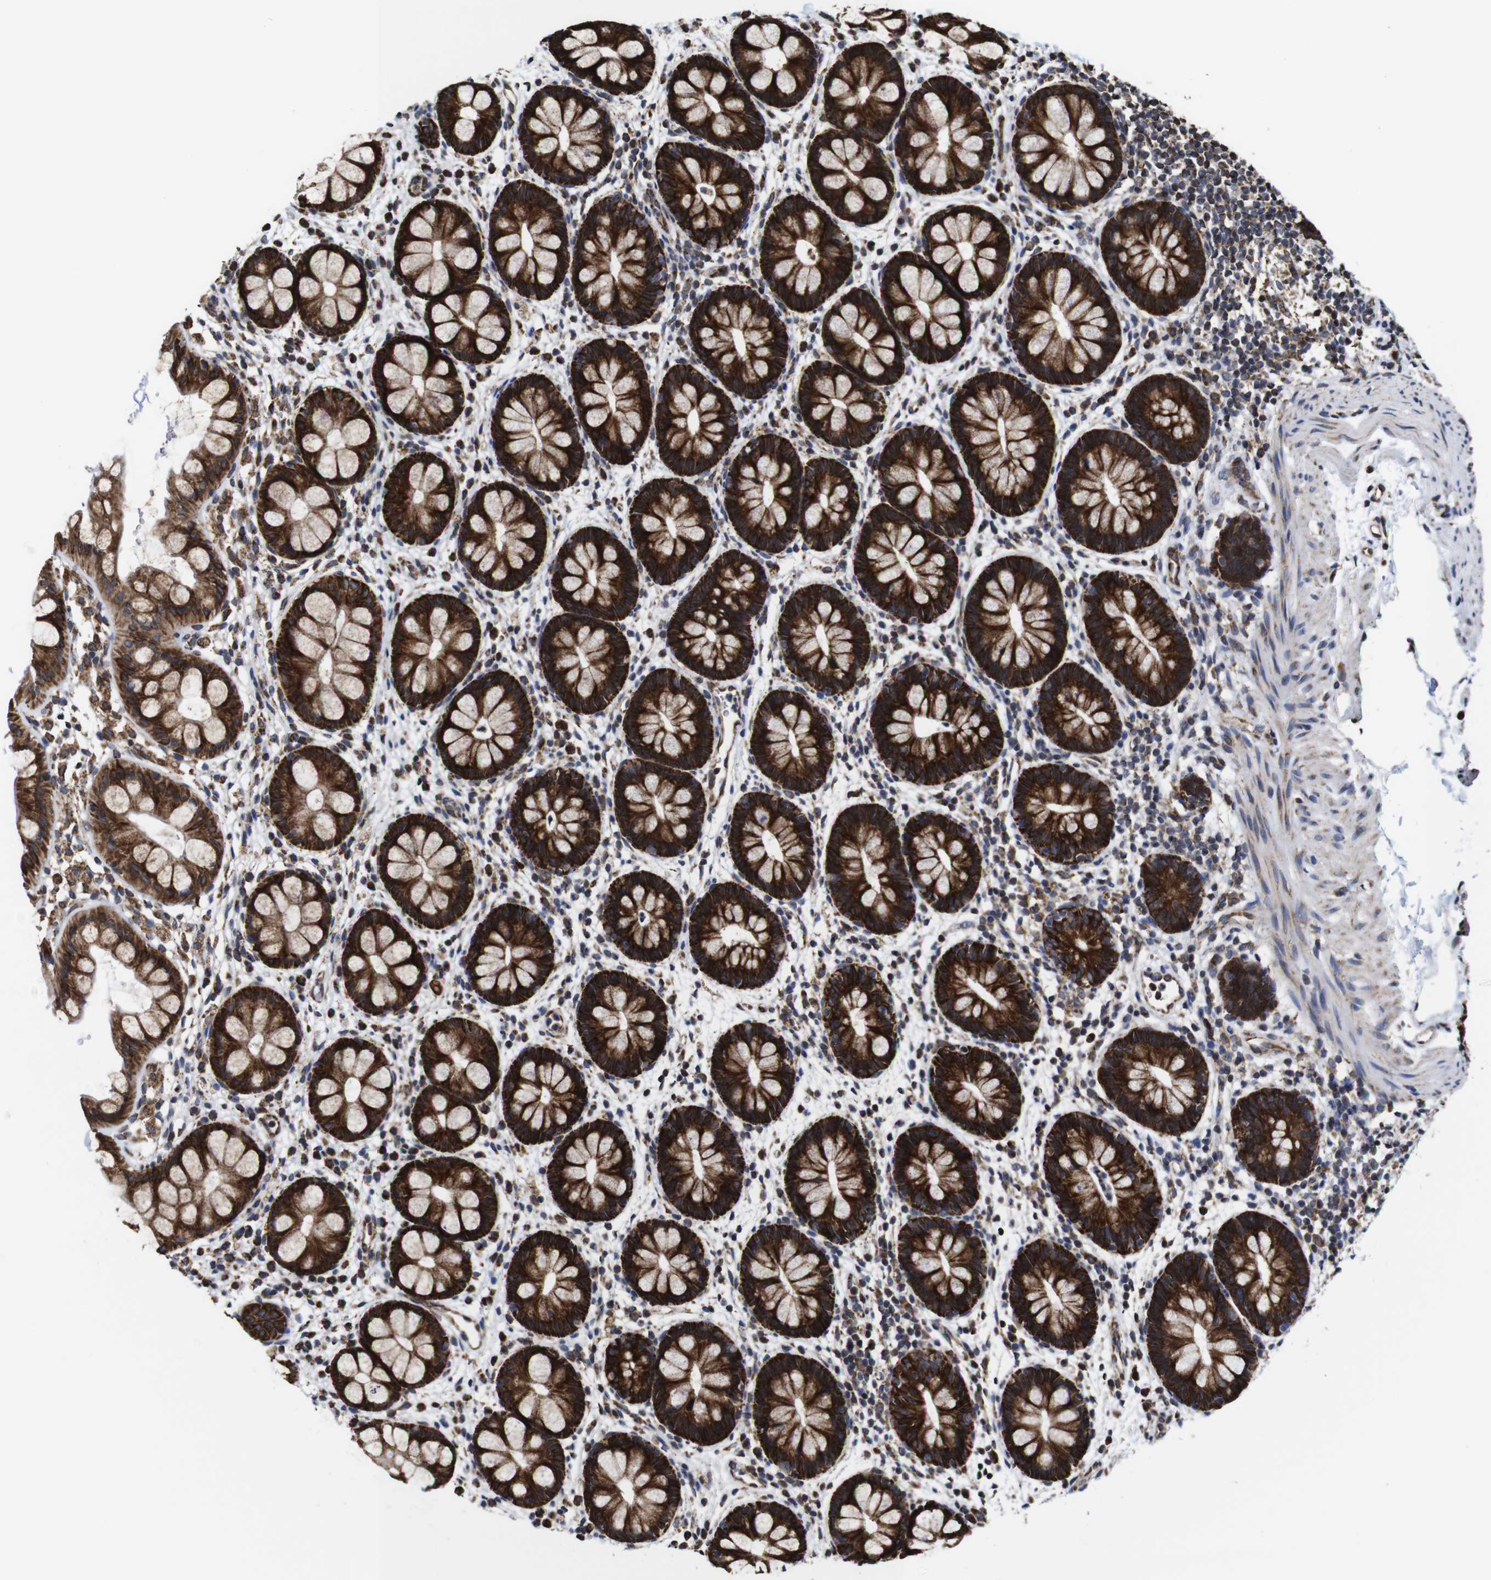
{"staining": {"intensity": "strong", "quantity": ">75%", "location": "cytoplasmic/membranous"}, "tissue": "rectum", "cell_type": "Glandular cells", "image_type": "normal", "snomed": [{"axis": "morphology", "description": "Normal tissue, NOS"}, {"axis": "topography", "description": "Rectum"}], "caption": "Immunohistochemistry (IHC) of normal human rectum reveals high levels of strong cytoplasmic/membranous positivity in about >75% of glandular cells.", "gene": "C17orf80", "patient": {"sex": "female", "age": 24}}